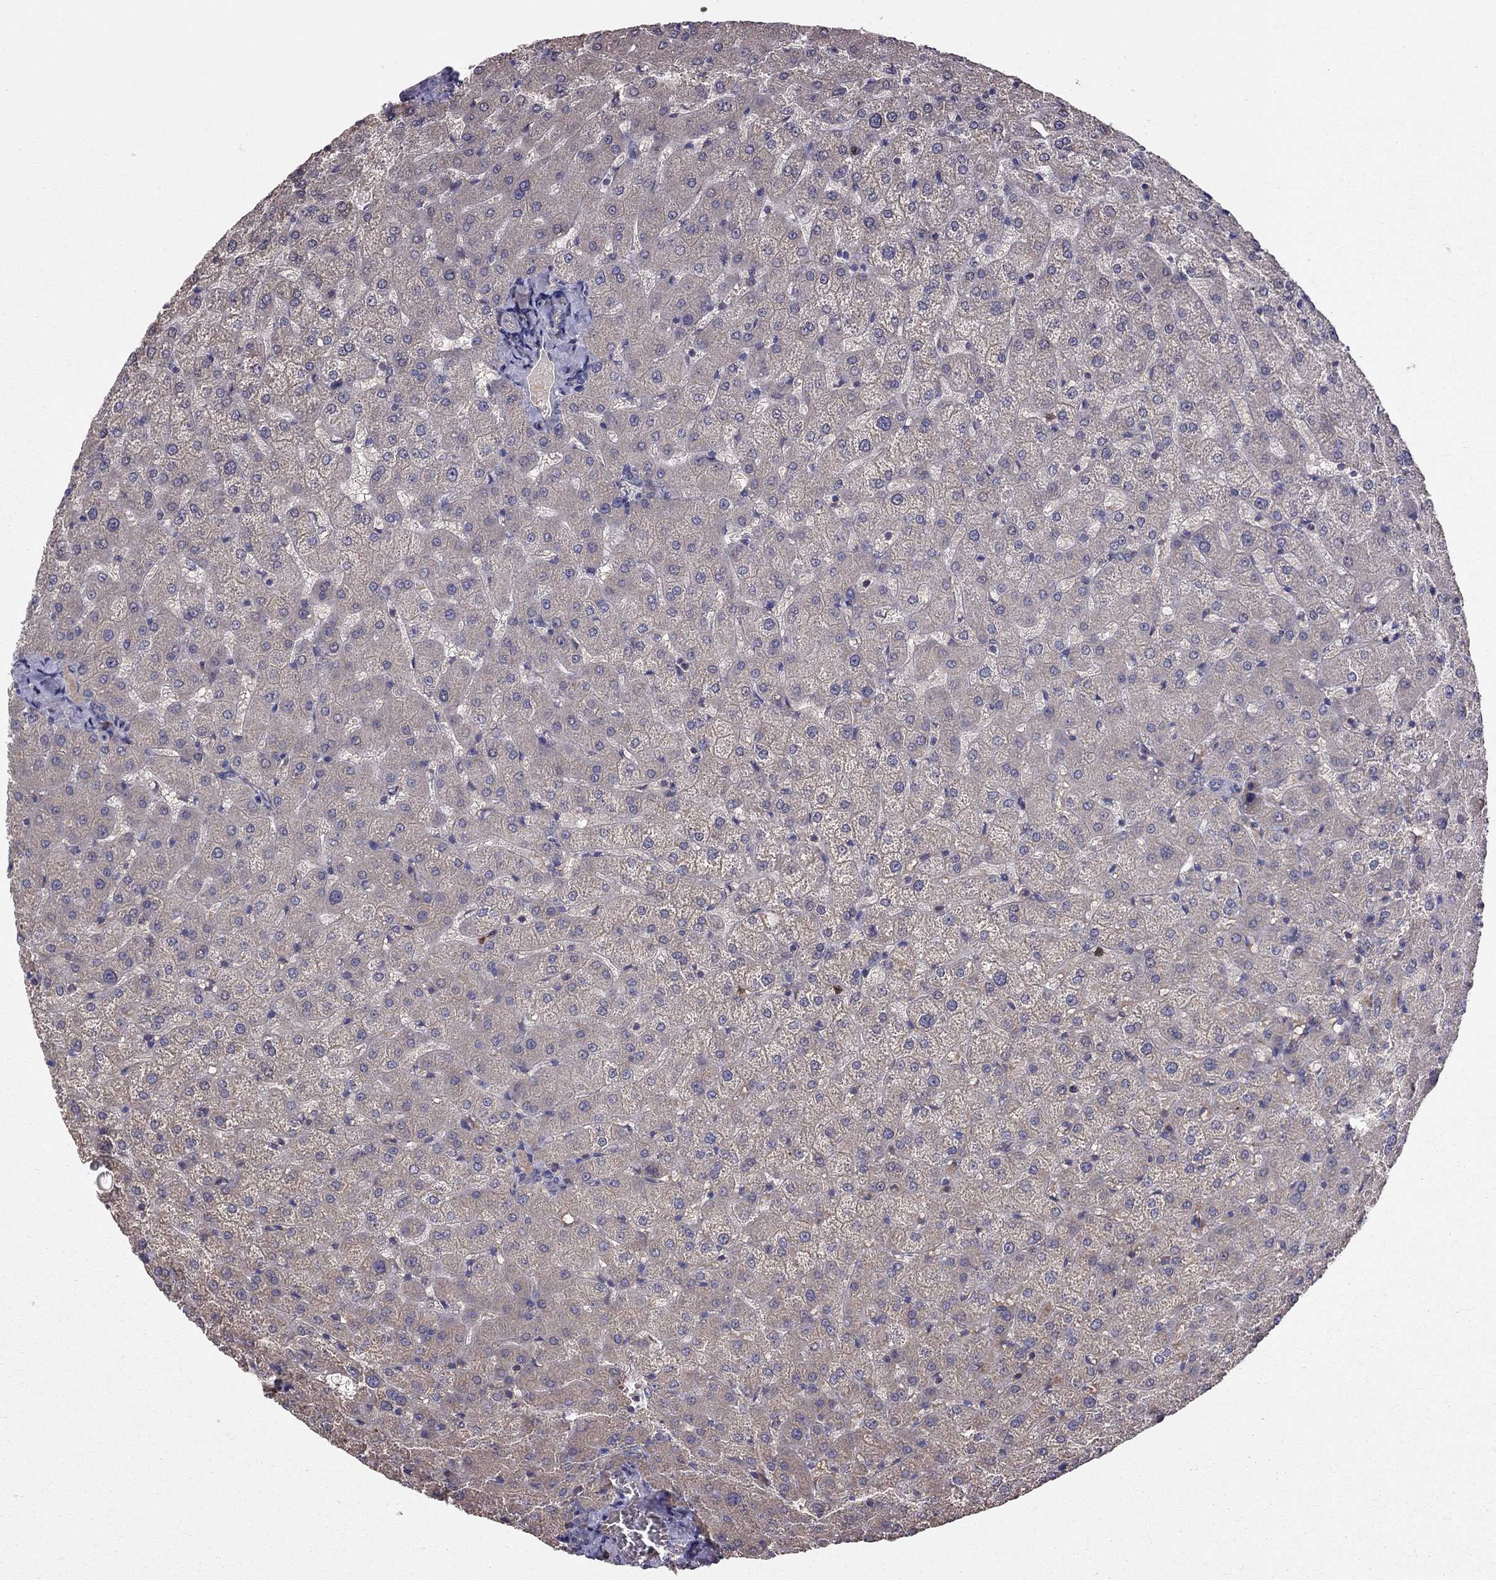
{"staining": {"intensity": "negative", "quantity": "none", "location": "none"}, "tissue": "liver", "cell_type": "Cholangiocytes", "image_type": "normal", "snomed": [{"axis": "morphology", "description": "Normal tissue, NOS"}, {"axis": "topography", "description": "Liver"}], "caption": "Immunohistochemistry (IHC) histopathology image of benign liver: liver stained with DAB shows no significant protein staining in cholangiocytes. (DAB (3,3'-diaminobenzidine) IHC visualized using brightfield microscopy, high magnification).", "gene": "PIK3CG", "patient": {"sex": "female", "age": 50}}